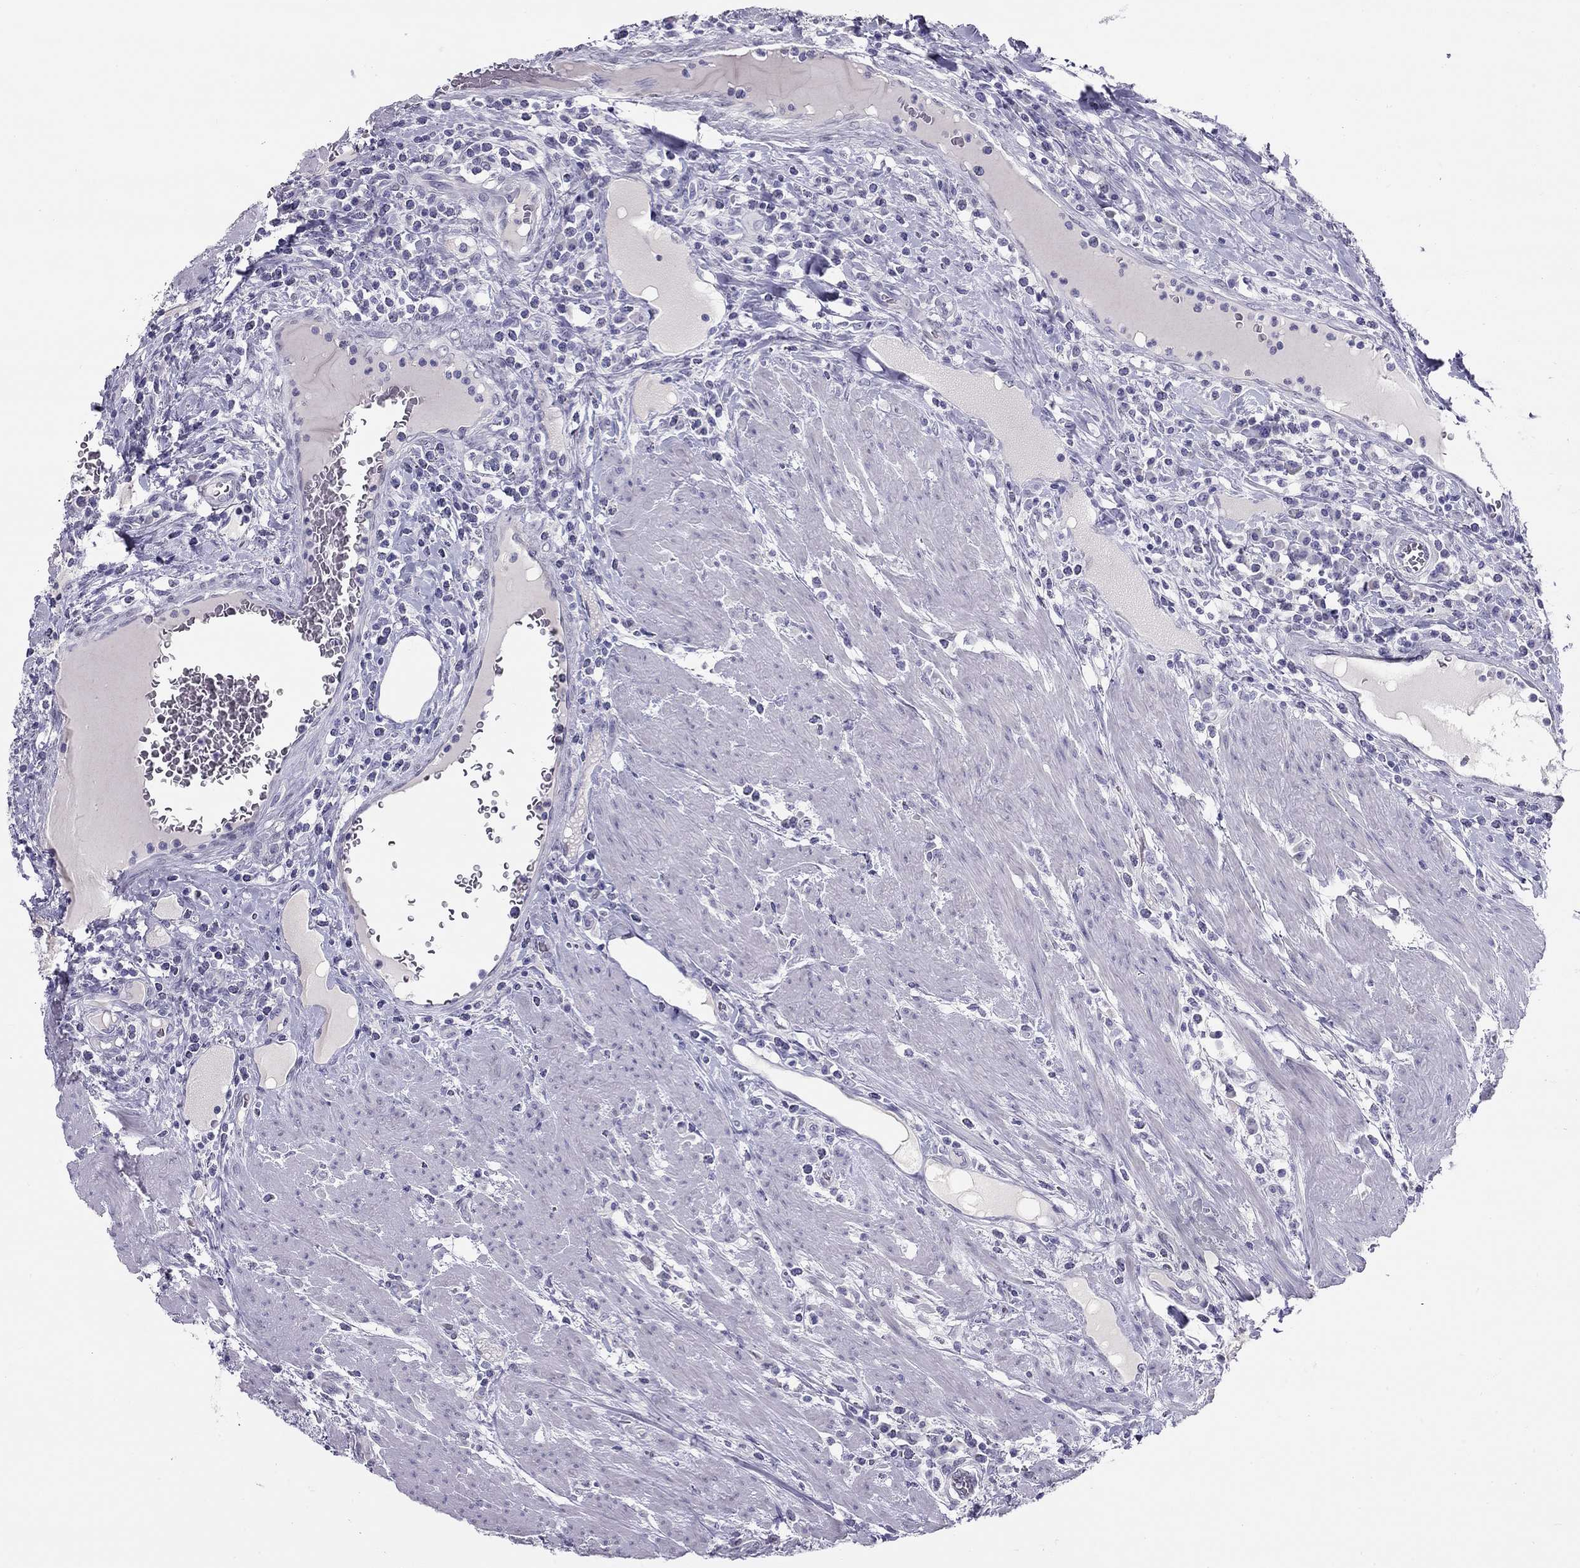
{"staining": {"intensity": "negative", "quantity": "none", "location": "none"}, "tissue": "colorectal cancer", "cell_type": "Tumor cells", "image_type": "cancer", "snomed": [{"axis": "morphology", "description": "Adenocarcinoma, NOS"}, {"axis": "topography", "description": "Colon"}], "caption": "High magnification brightfield microscopy of colorectal cancer (adenocarcinoma) stained with DAB (3,3'-diaminobenzidine) (brown) and counterstained with hematoxylin (blue): tumor cells show no significant expression. Brightfield microscopy of IHC stained with DAB (brown) and hematoxylin (blue), captured at high magnification.", "gene": "KCNV2", "patient": {"sex": "male", "age": 53}}